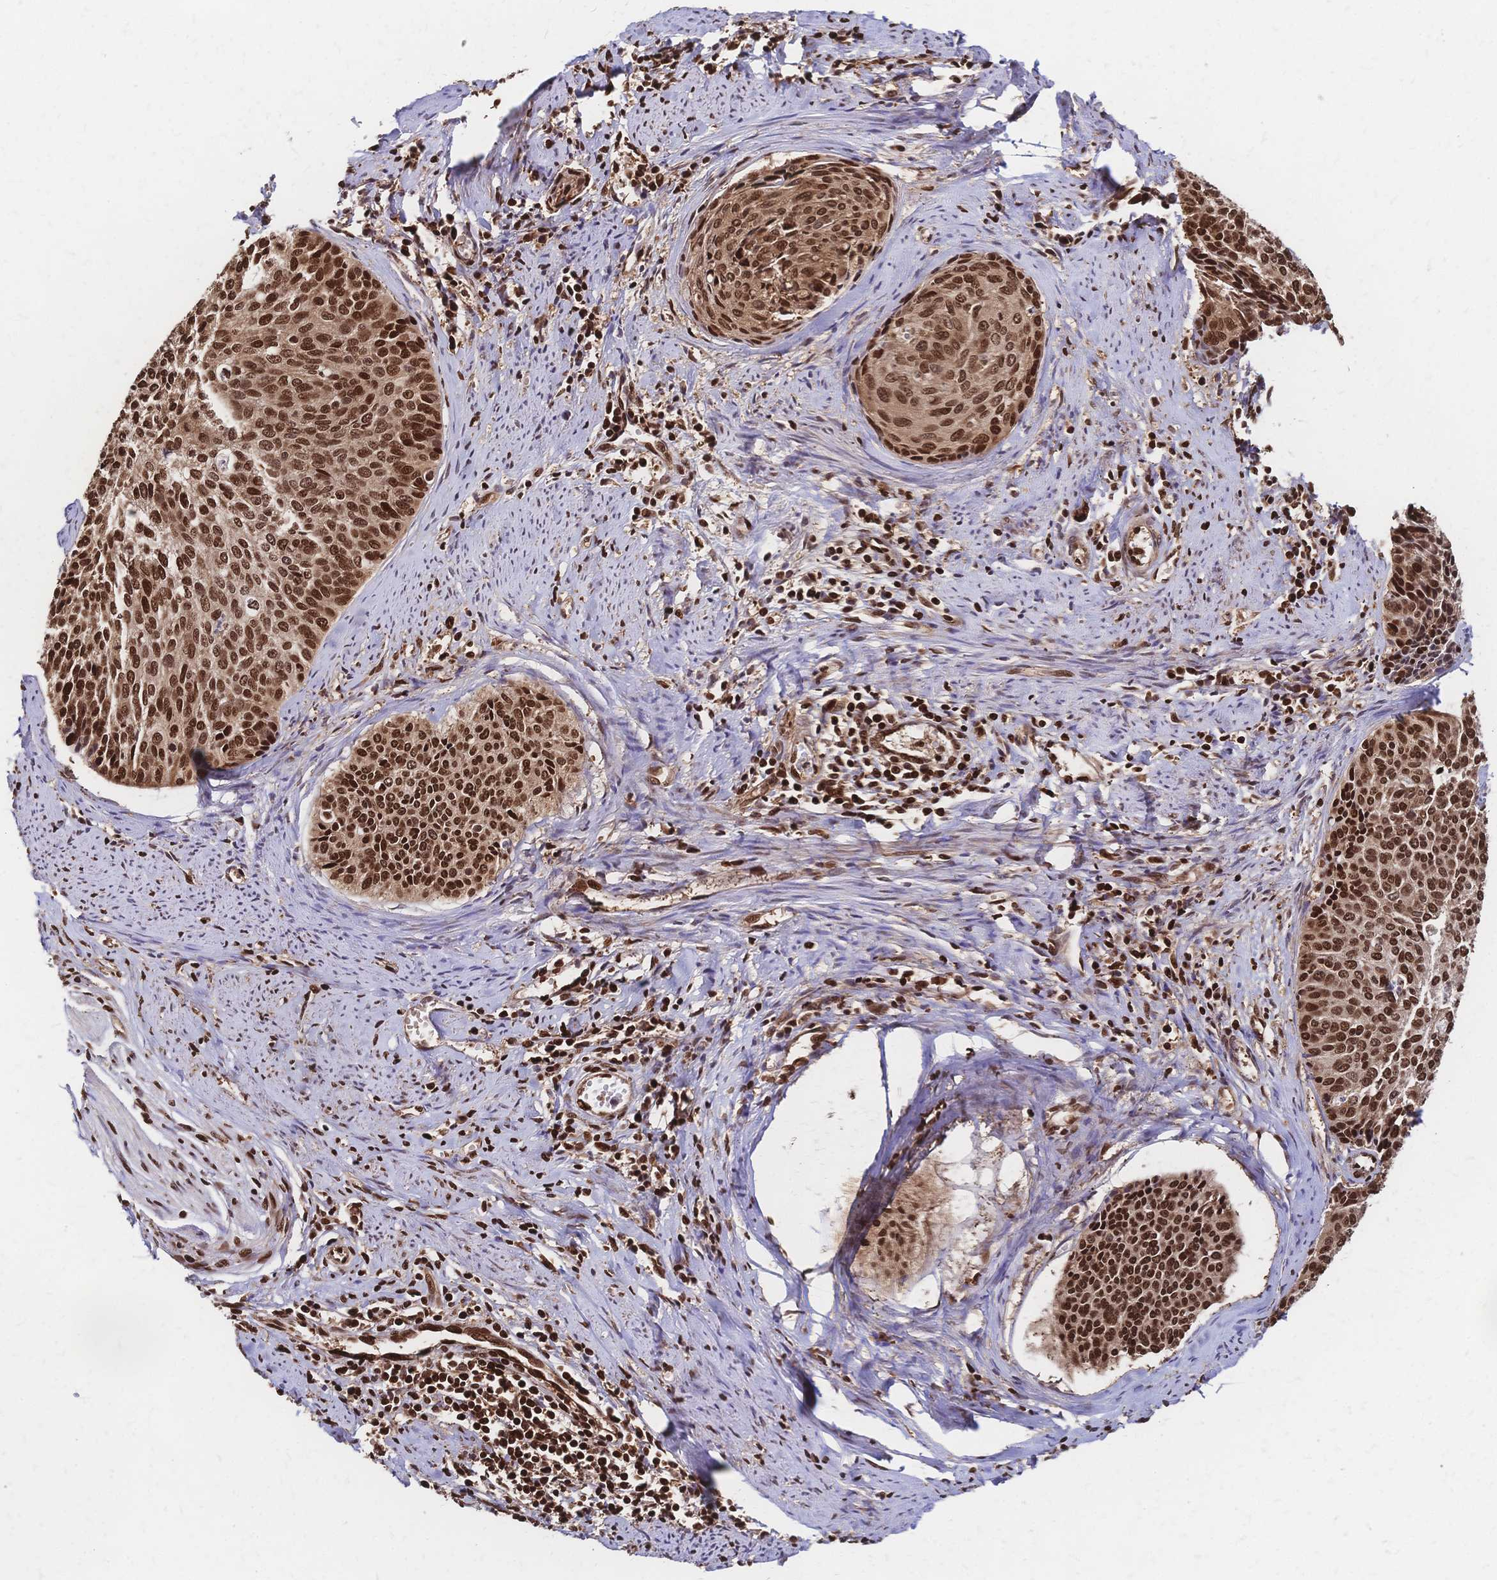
{"staining": {"intensity": "strong", "quantity": ">75%", "location": "nuclear"}, "tissue": "cervical cancer", "cell_type": "Tumor cells", "image_type": "cancer", "snomed": [{"axis": "morphology", "description": "Squamous cell carcinoma, NOS"}, {"axis": "topography", "description": "Cervix"}], "caption": "Protein expression analysis of squamous cell carcinoma (cervical) reveals strong nuclear expression in approximately >75% of tumor cells.", "gene": "HDGF", "patient": {"sex": "female", "age": 55}}